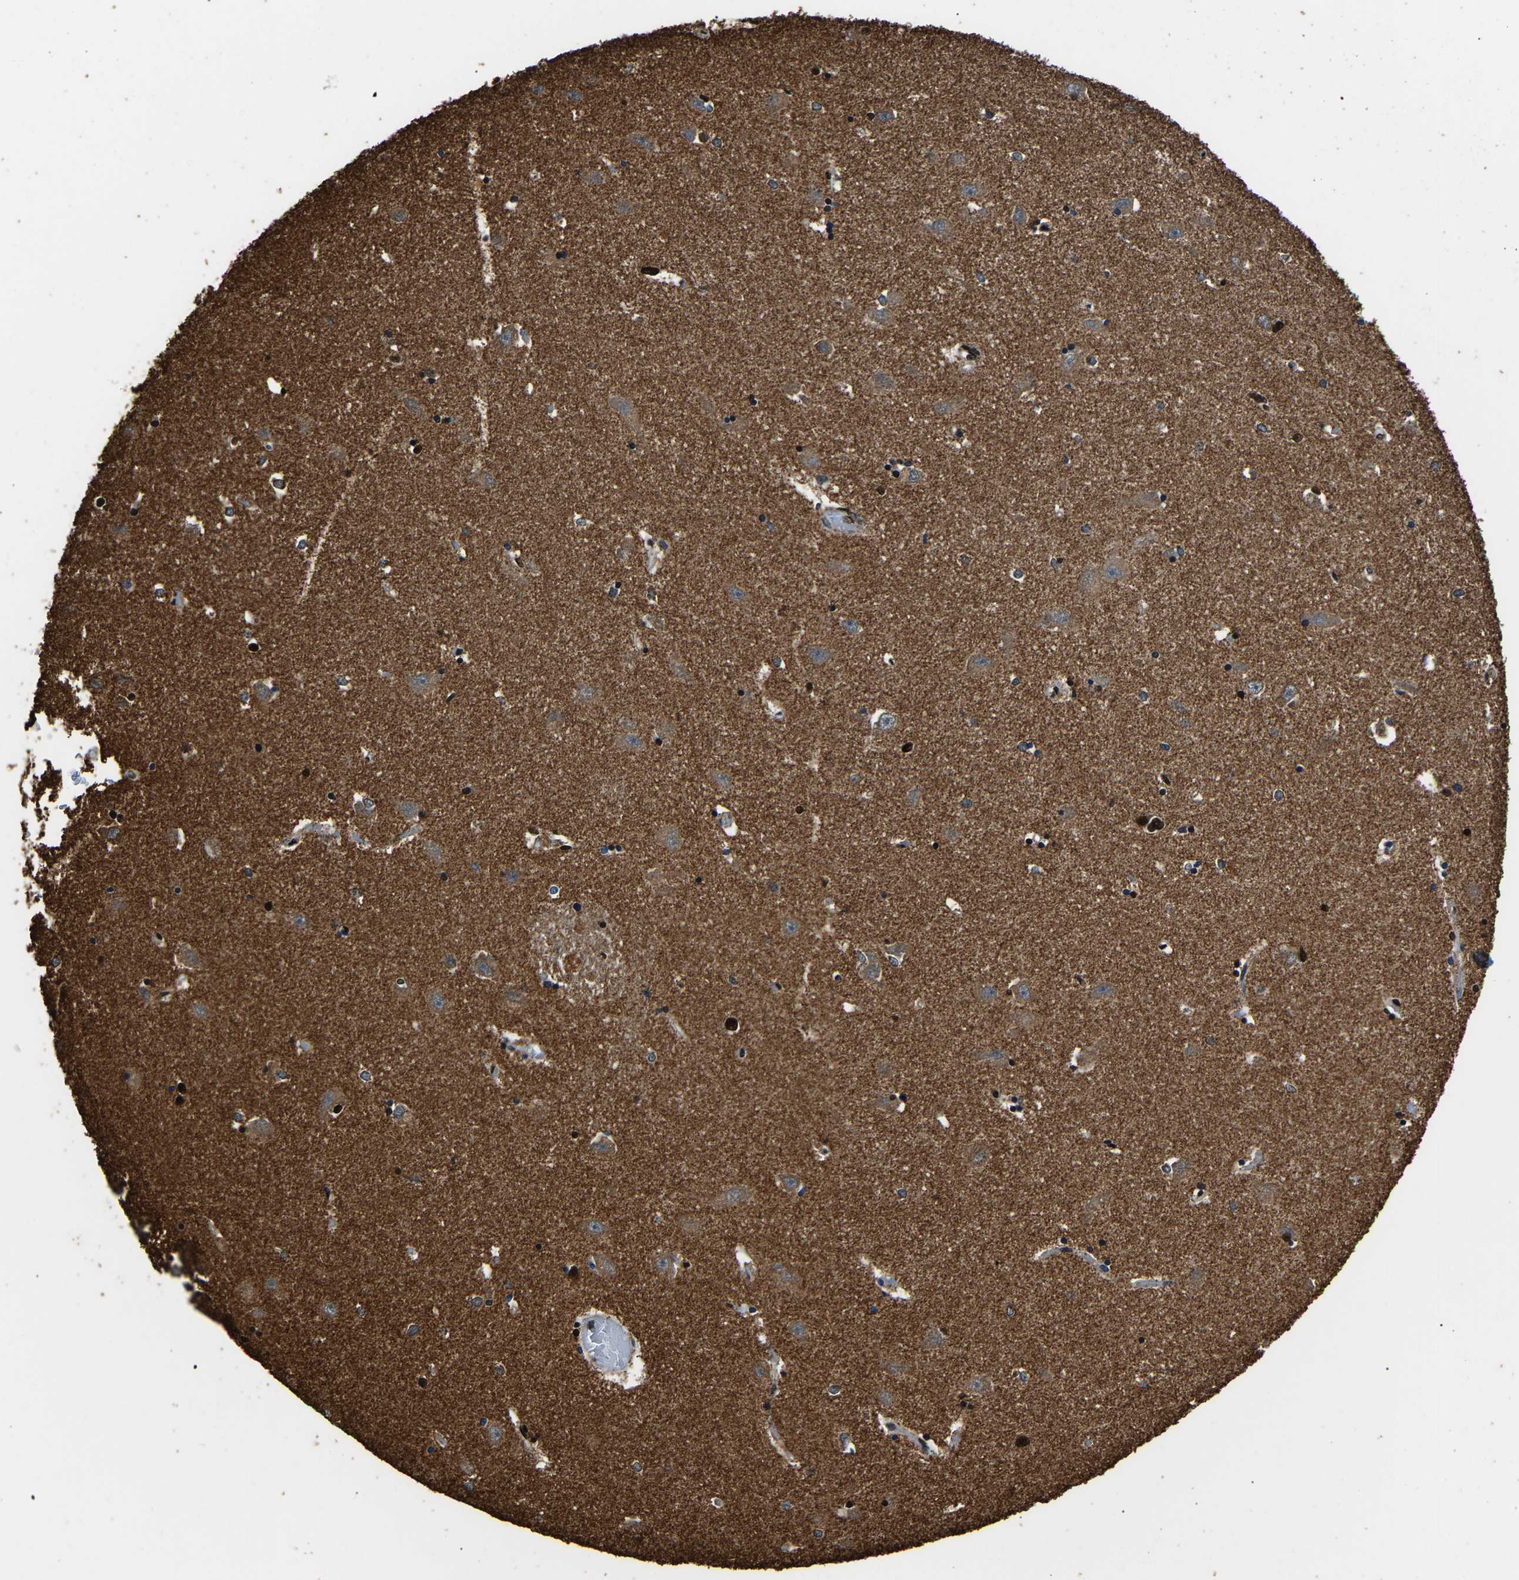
{"staining": {"intensity": "strong", "quantity": "25%-75%", "location": "nuclear"}, "tissue": "hippocampus", "cell_type": "Glial cells", "image_type": "normal", "snomed": [{"axis": "morphology", "description": "Normal tissue, NOS"}, {"axis": "topography", "description": "Hippocampus"}], "caption": "This histopathology image demonstrates immunohistochemistry staining of normal human hippocampus, with high strong nuclear positivity in approximately 25%-75% of glial cells.", "gene": "SAFB", "patient": {"sex": "male", "age": 45}}